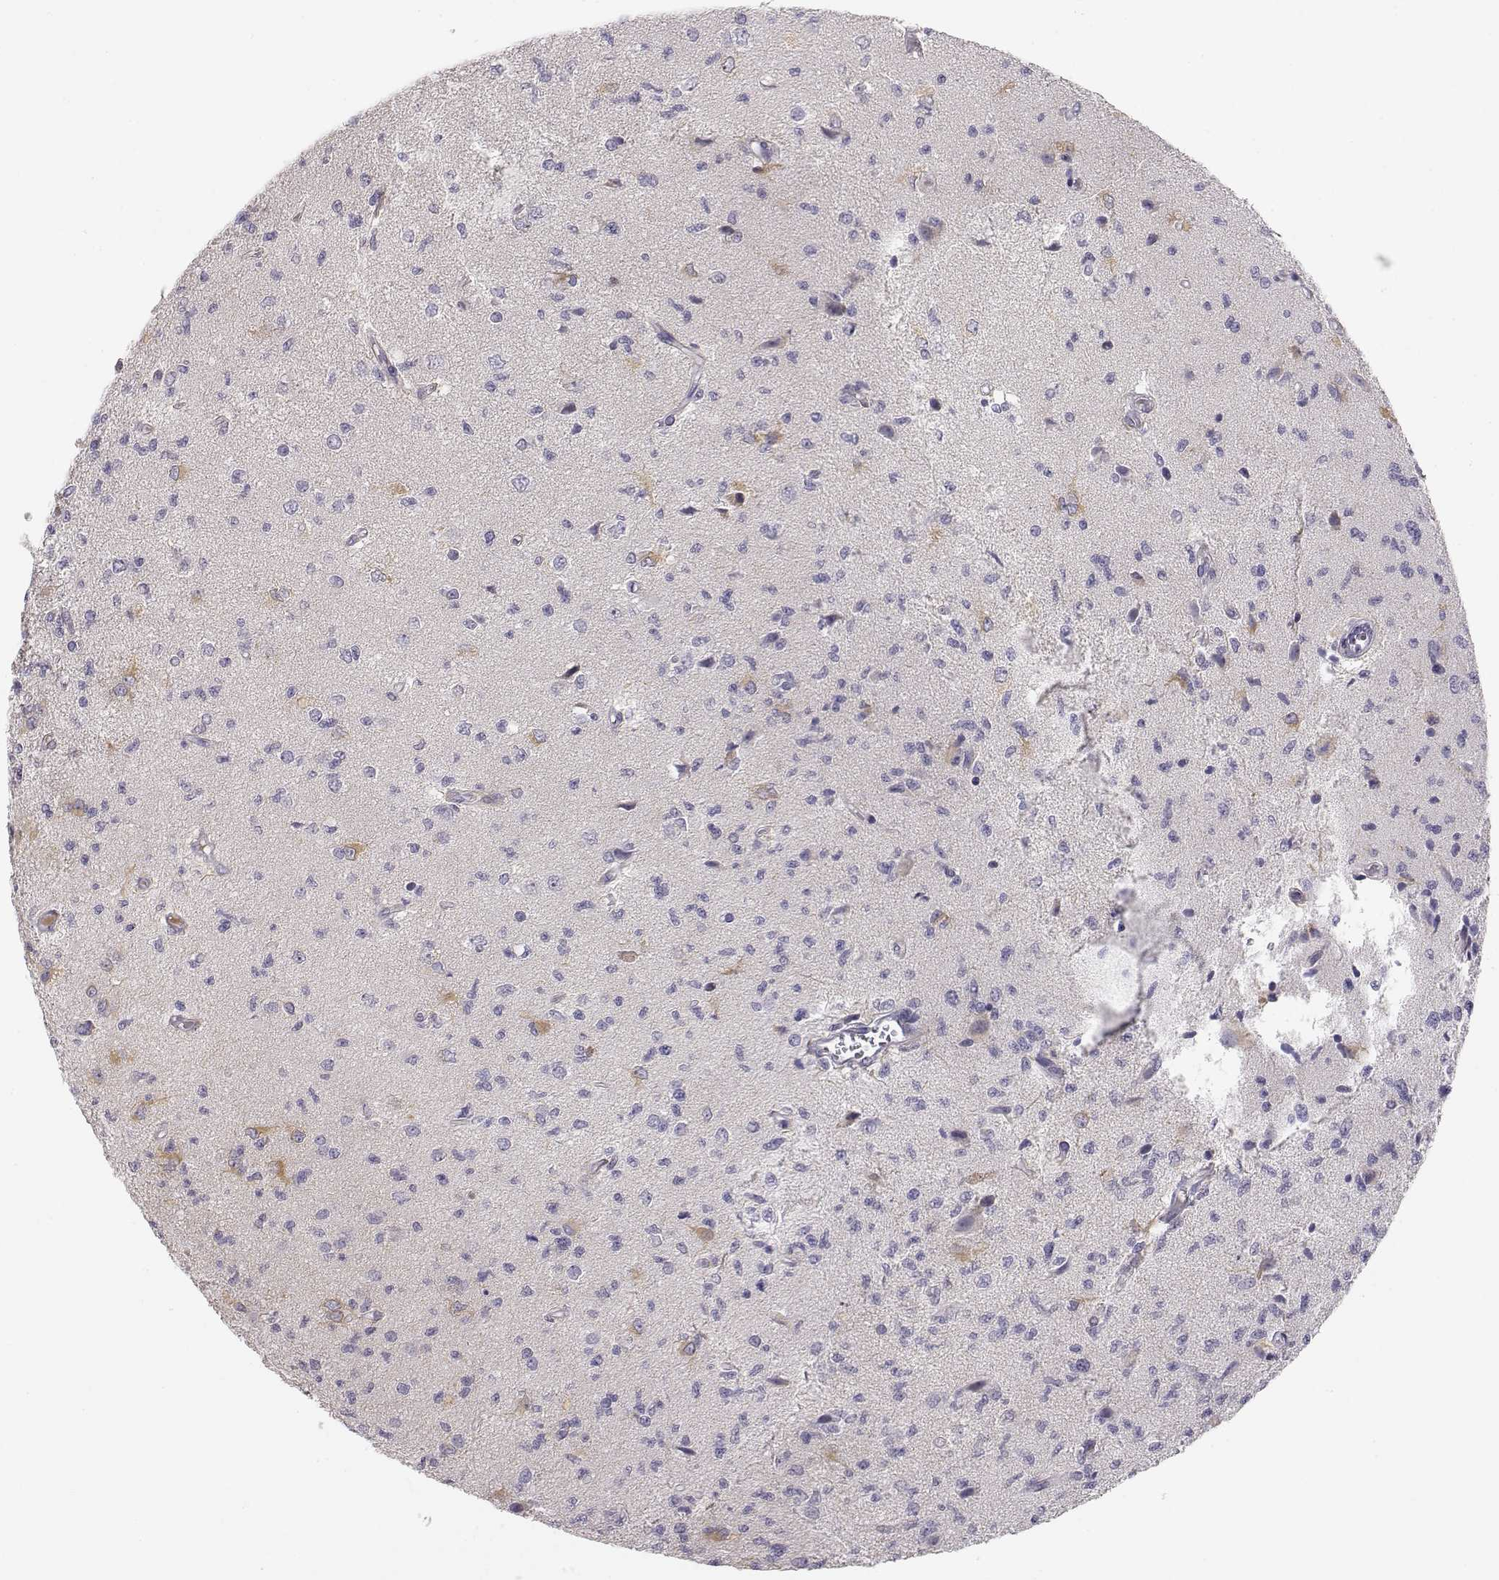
{"staining": {"intensity": "negative", "quantity": "none", "location": "none"}, "tissue": "glioma", "cell_type": "Tumor cells", "image_type": "cancer", "snomed": [{"axis": "morphology", "description": "Glioma, malignant, High grade"}, {"axis": "topography", "description": "Brain"}], "caption": "IHC histopathology image of neoplastic tissue: glioma stained with DAB (3,3'-diaminobenzidine) reveals no significant protein staining in tumor cells.", "gene": "ACSL6", "patient": {"sex": "male", "age": 56}}